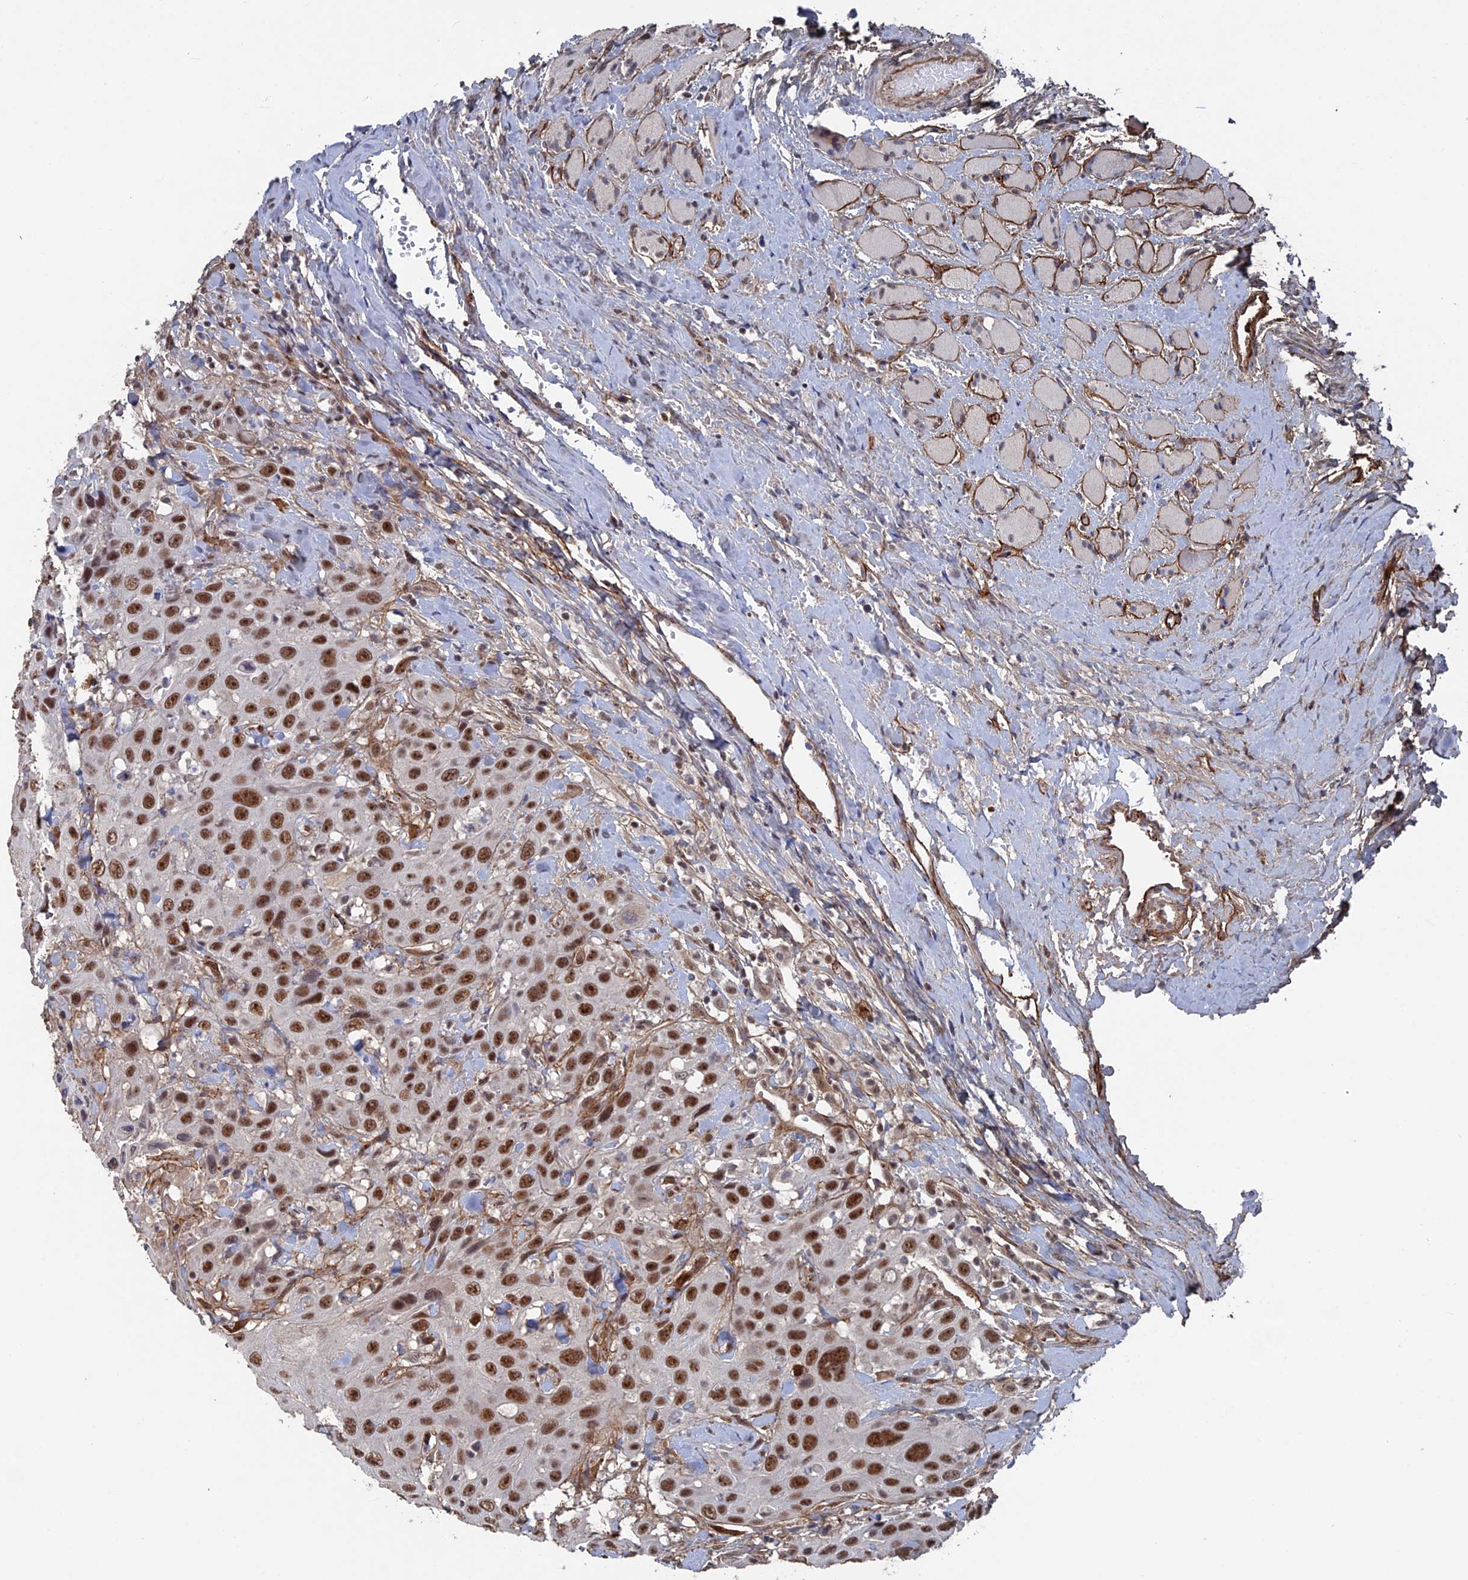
{"staining": {"intensity": "strong", "quantity": ">75%", "location": "nuclear"}, "tissue": "head and neck cancer", "cell_type": "Tumor cells", "image_type": "cancer", "snomed": [{"axis": "morphology", "description": "Squamous cell carcinoma, NOS"}, {"axis": "topography", "description": "Head-Neck"}], "caption": "Immunohistochemistry (IHC) staining of head and neck cancer, which reveals high levels of strong nuclear staining in about >75% of tumor cells indicating strong nuclear protein expression. The staining was performed using DAB (brown) for protein detection and nuclei were counterstained in hematoxylin (blue).", "gene": "SH3D21", "patient": {"sex": "male", "age": 81}}